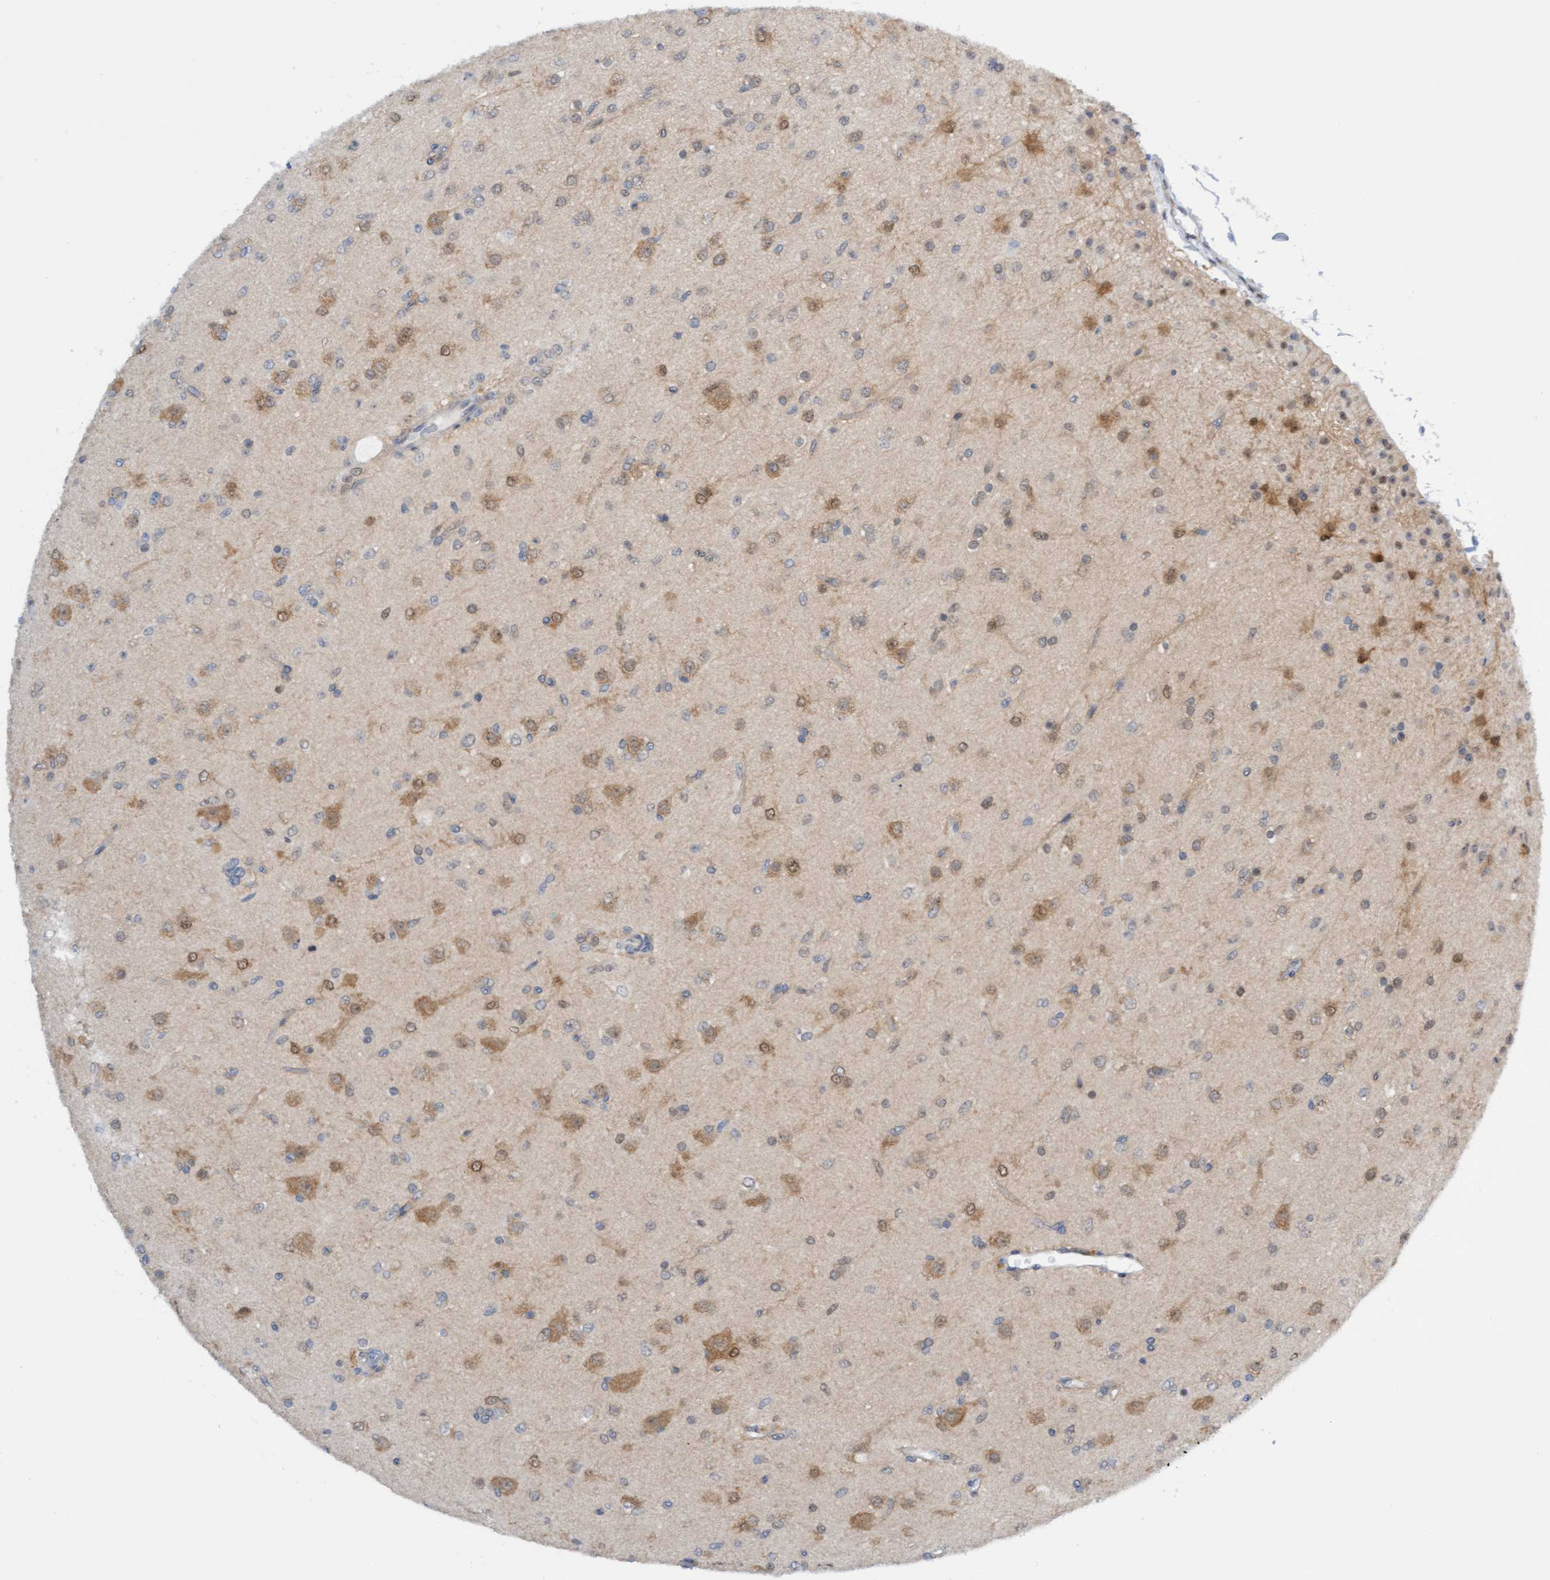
{"staining": {"intensity": "weak", "quantity": "25%-75%", "location": "cytoplasmic/membranous"}, "tissue": "glioma", "cell_type": "Tumor cells", "image_type": "cancer", "snomed": [{"axis": "morphology", "description": "Glioma, malignant, Low grade"}, {"axis": "topography", "description": "Brain"}], "caption": "A low amount of weak cytoplasmic/membranous staining is identified in approximately 25%-75% of tumor cells in malignant low-grade glioma tissue.", "gene": "AMZ2", "patient": {"sex": "male", "age": 65}}